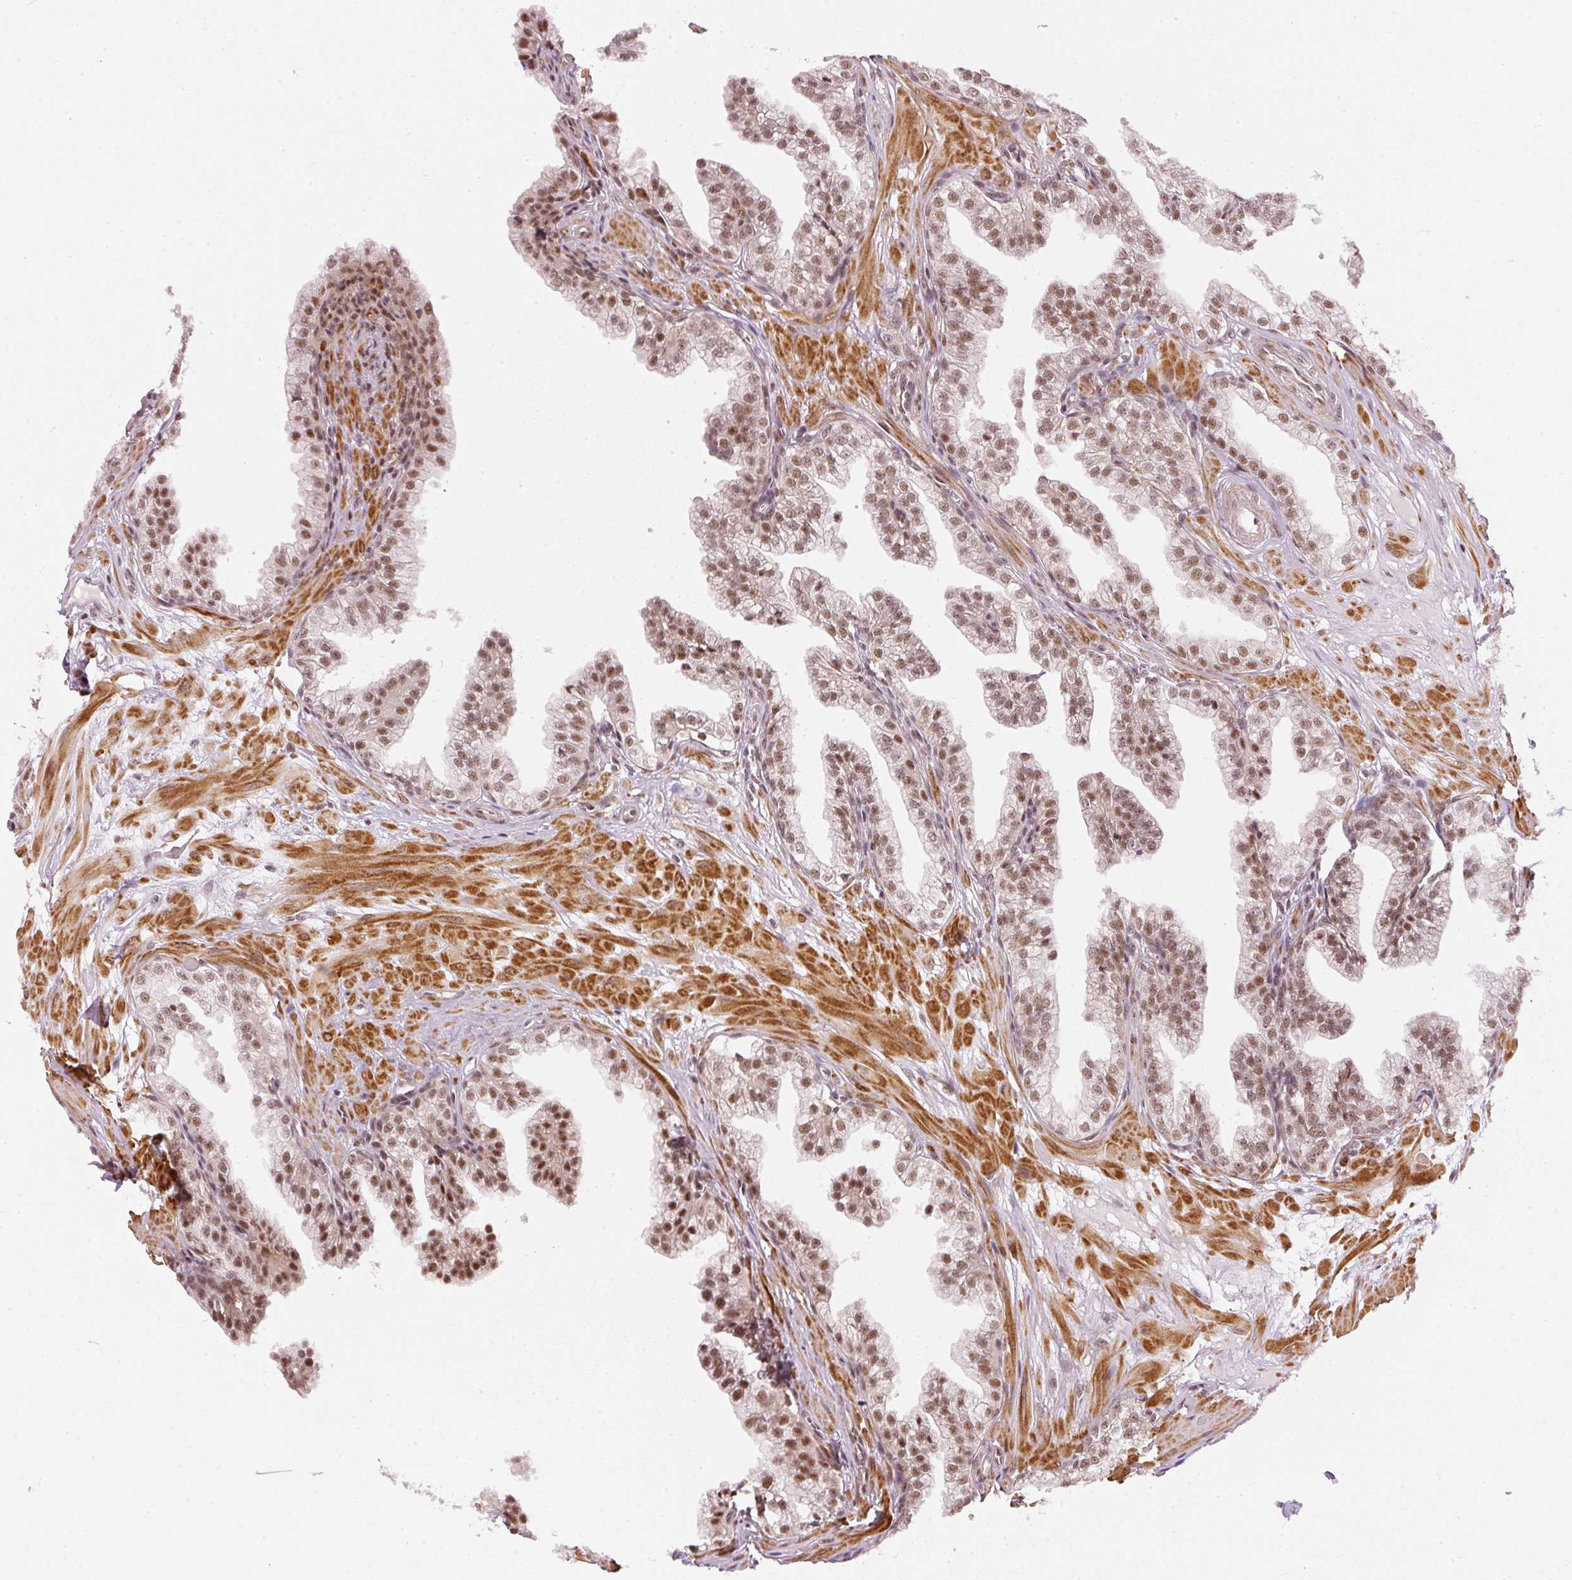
{"staining": {"intensity": "moderate", "quantity": ">75%", "location": "nuclear"}, "tissue": "prostate", "cell_type": "Glandular cells", "image_type": "normal", "snomed": [{"axis": "morphology", "description": "Normal tissue, NOS"}, {"axis": "topography", "description": "Prostate"}, {"axis": "topography", "description": "Peripheral nerve tissue"}], "caption": "Glandular cells demonstrate moderate nuclear positivity in approximately >75% of cells in normal prostate.", "gene": "THOC6", "patient": {"sex": "male", "age": 55}}